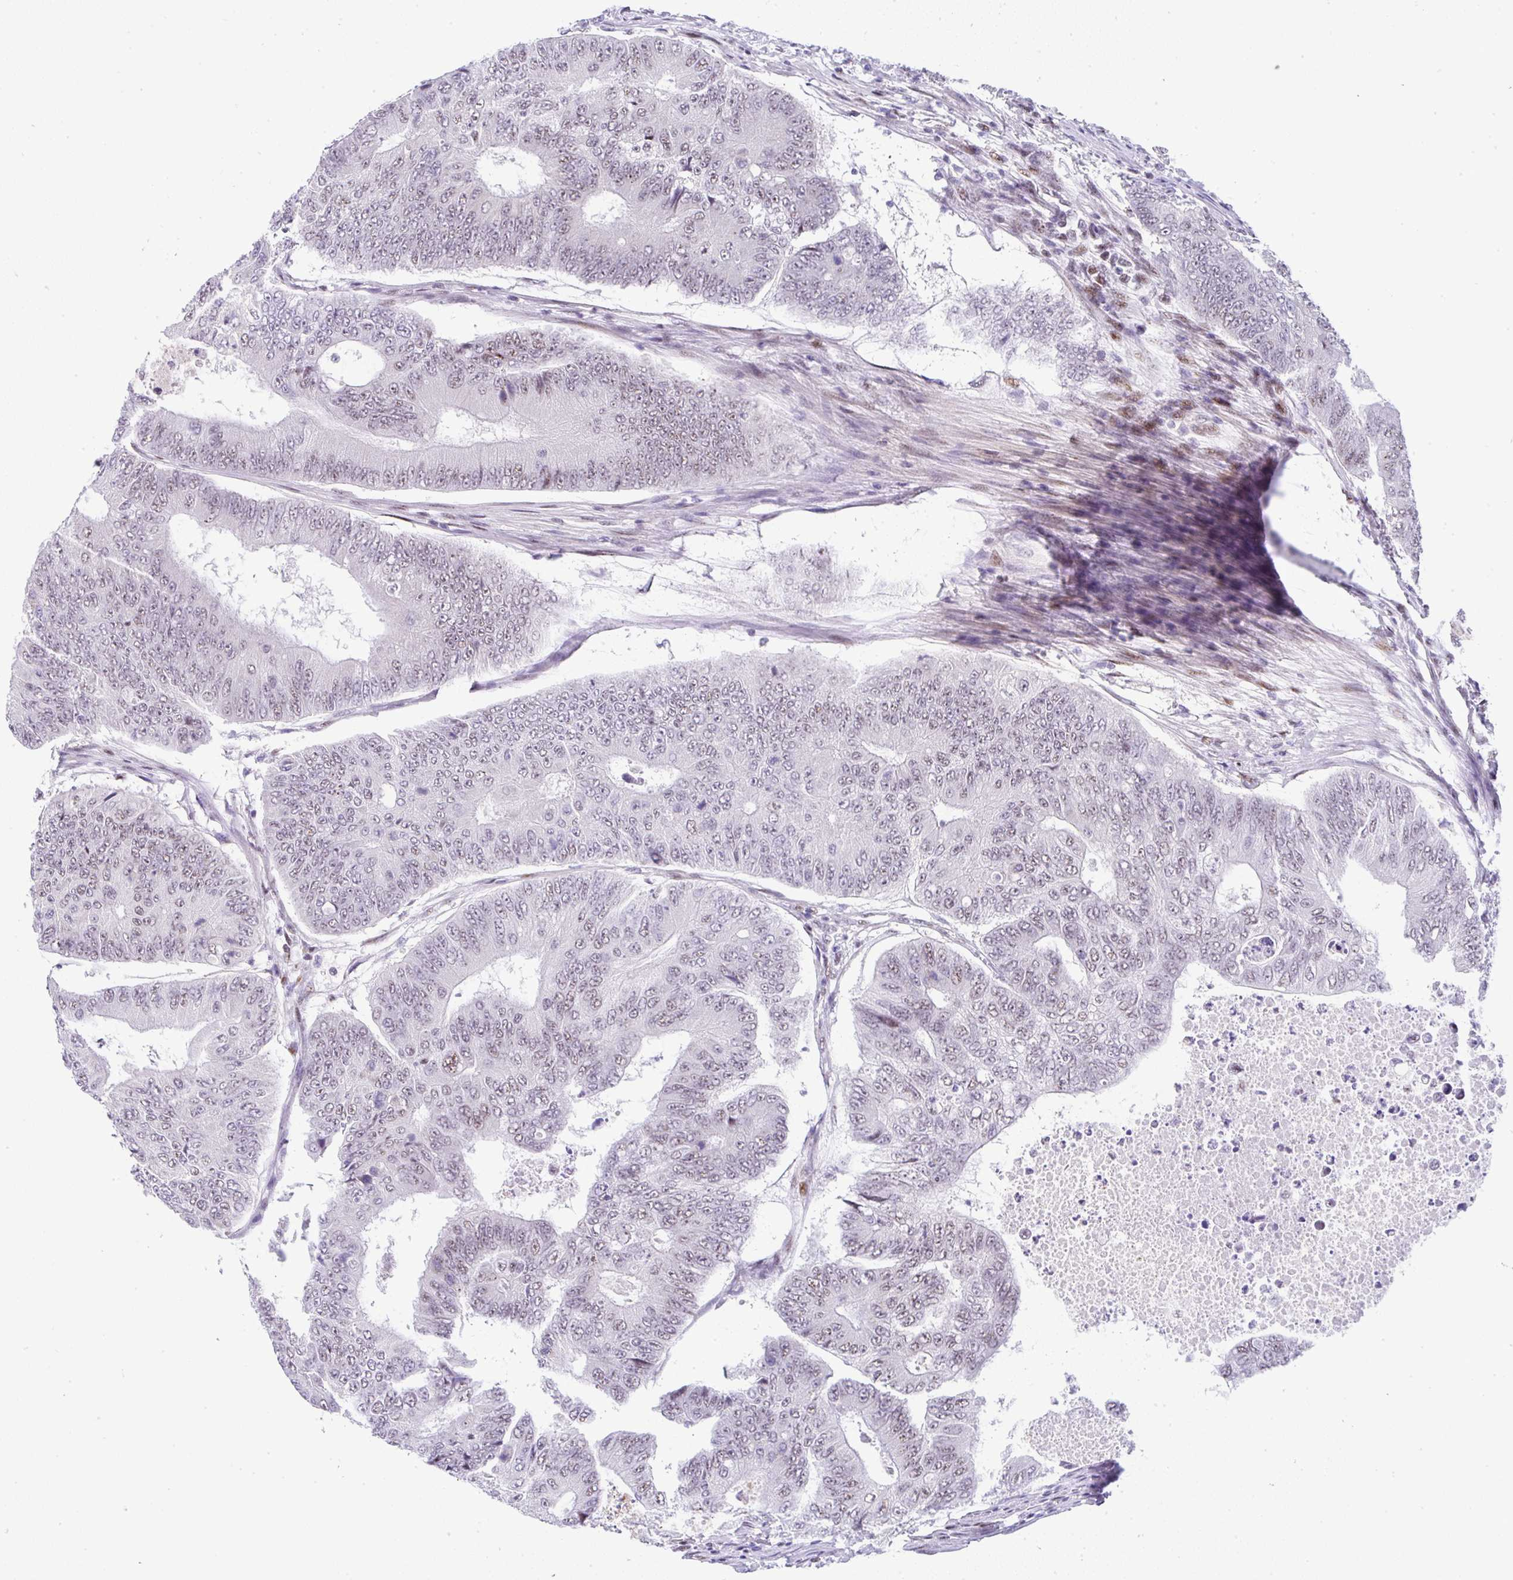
{"staining": {"intensity": "moderate", "quantity": "25%-75%", "location": "nuclear"}, "tissue": "colorectal cancer", "cell_type": "Tumor cells", "image_type": "cancer", "snomed": [{"axis": "morphology", "description": "Adenocarcinoma, NOS"}, {"axis": "topography", "description": "Colon"}], "caption": "IHC of colorectal cancer (adenocarcinoma) displays medium levels of moderate nuclear staining in about 25%-75% of tumor cells.", "gene": "NR1D2", "patient": {"sex": "female", "age": 48}}